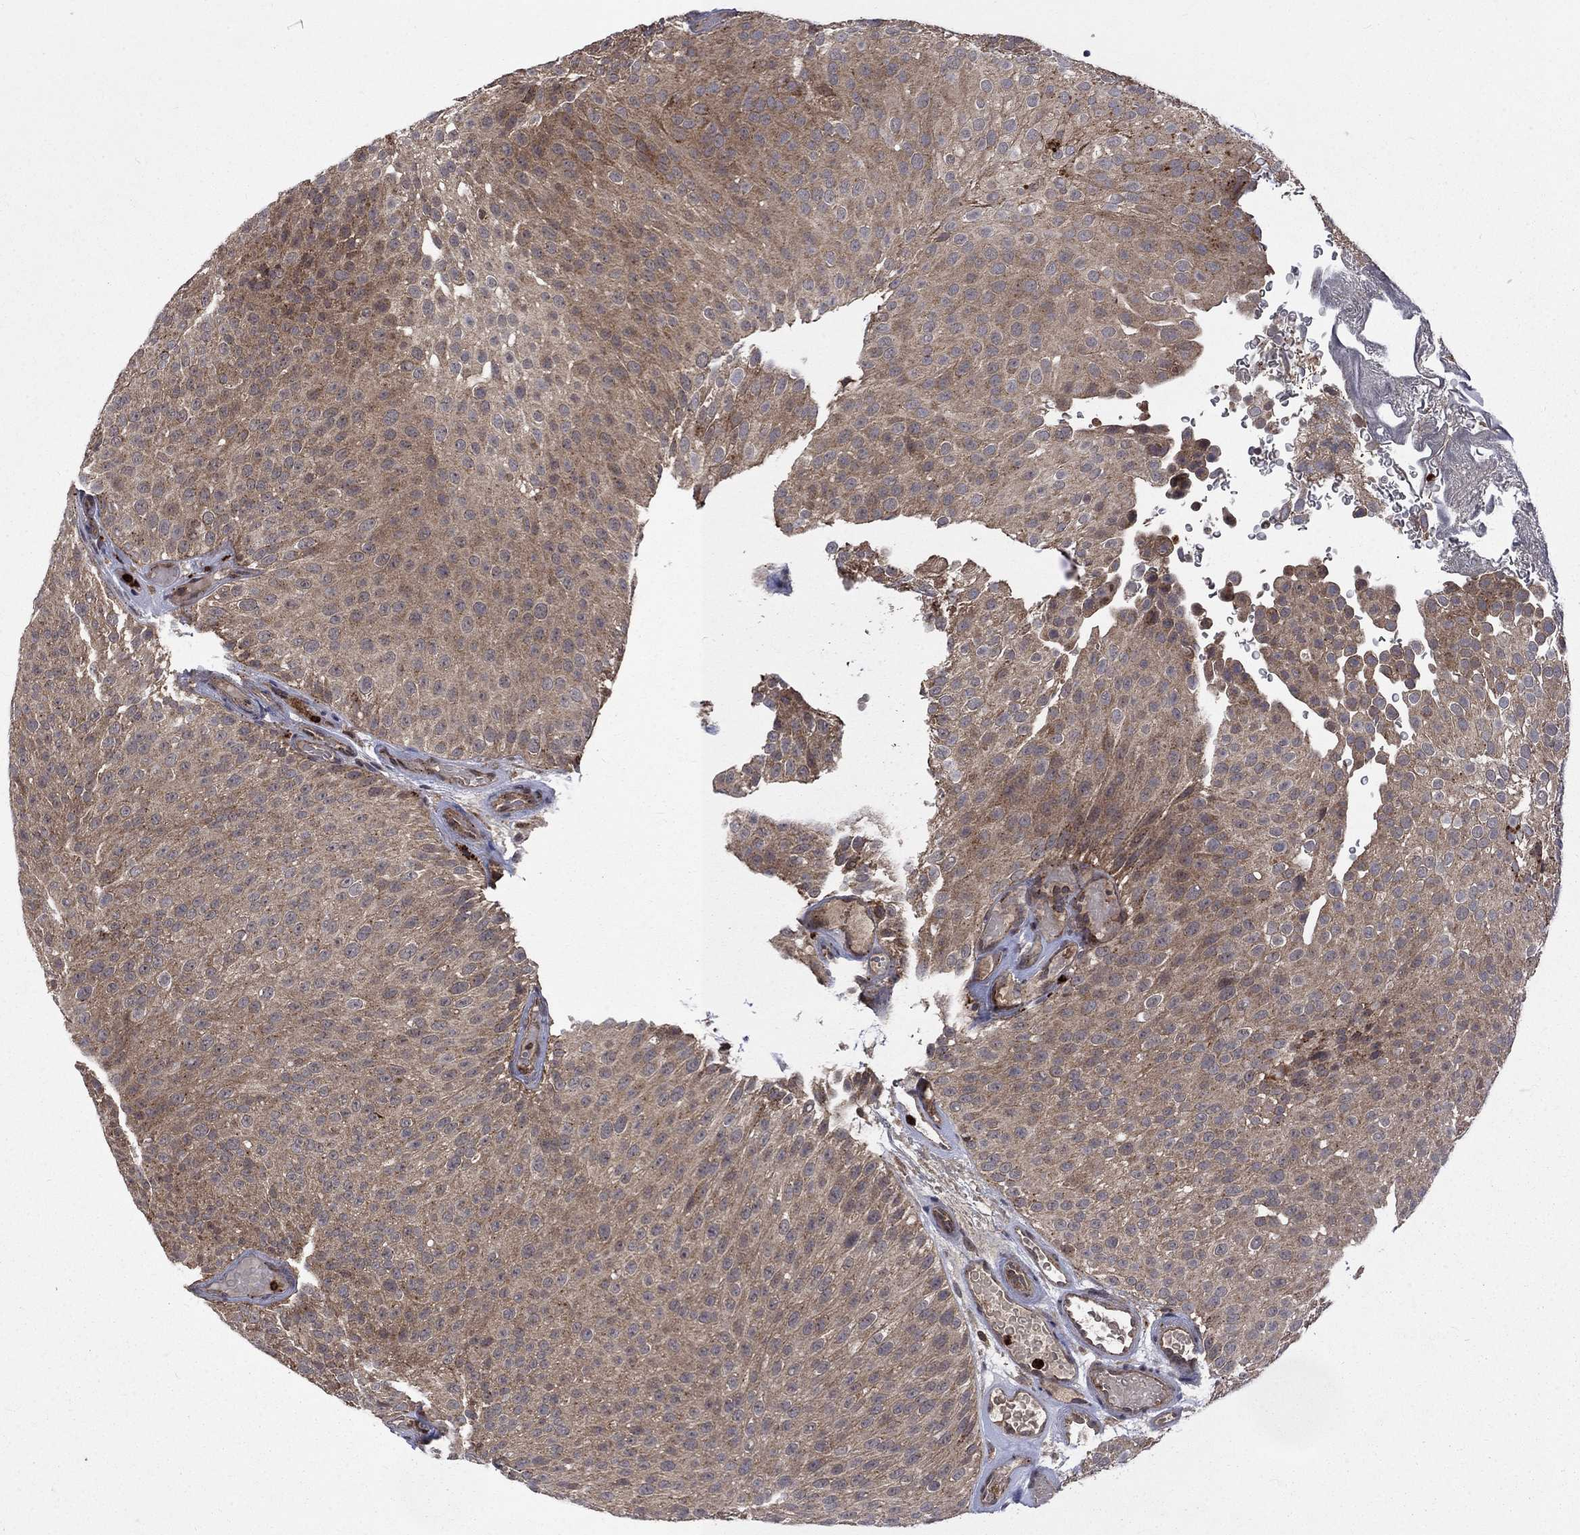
{"staining": {"intensity": "moderate", "quantity": ">75%", "location": "cytoplasmic/membranous"}, "tissue": "urothelial cancer", "cell_type": "Tumor cells", "image_type": "cancer", "snomed": [{"axis": "morphology", "description": "Urothelial carcinoma, Low grade"}, {"axis": "topography", "description": "Urinary bladder"}], "caption": "The micrograph demonstrates staining of urothelial cancer, revealing moderate cytoplasmic/membranous protein positivity (brown color) within tumor cells. Nuclei are stained in blue.", "gene": "TMEM33", "patient": {"sex": "male", "age": 78}}